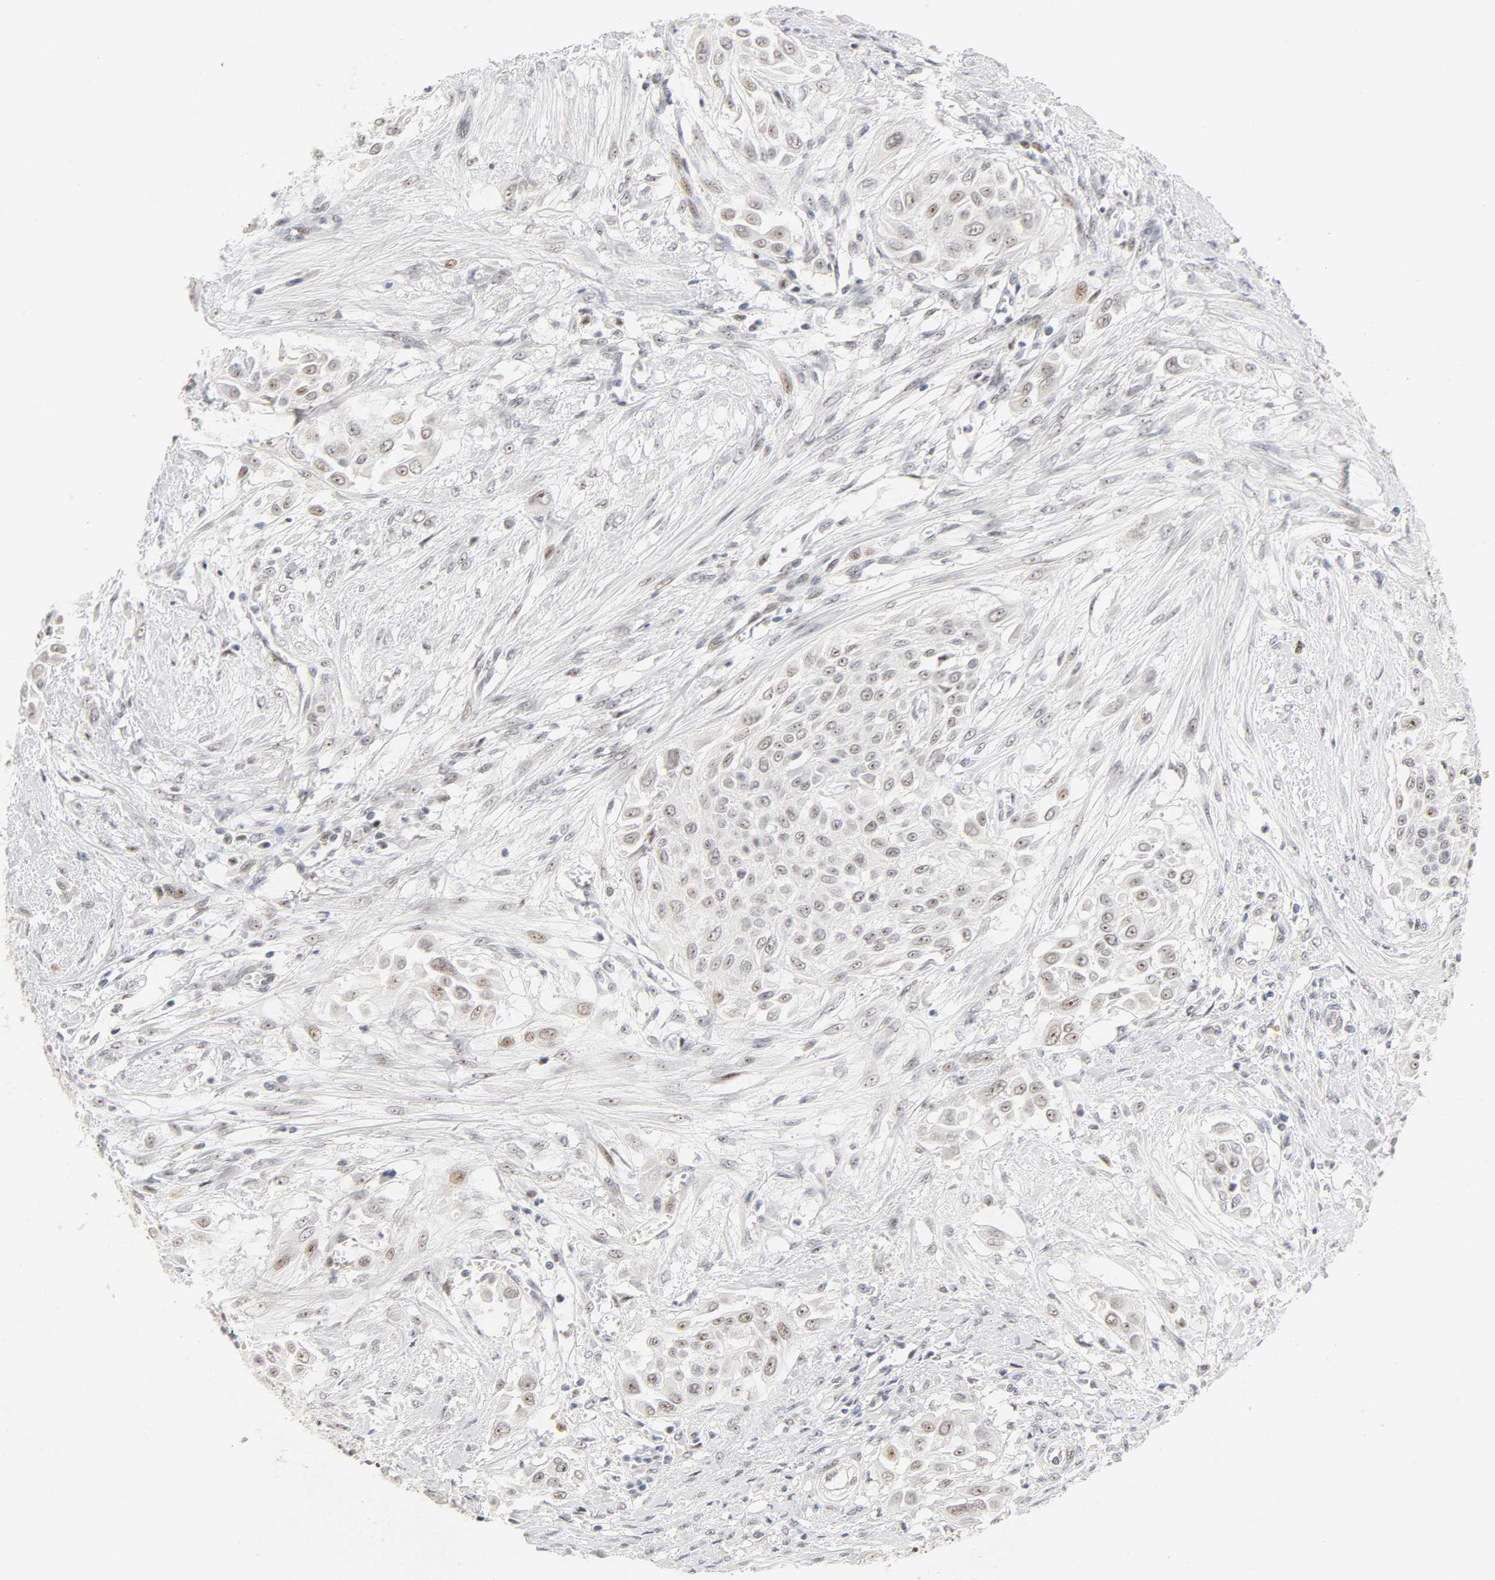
{"staining": {"intensity": "weak", "quantity": "<25%", "location": "nuclear"}, "tissue": "urothelial cancer", "cell_type": "Tumor cells", "image_type": "cancer", "snomed": [{"axis": "morphology", "description": "Urothelial carcinoma, High grade"}, {"axis": "topography", "description": "Urinary bladder"}], "caption": "Micrograph shows no protein positivity in tumor cells of high-grade urothelial carcinoma tissue.", "gene": "MNAT1", "patient": {"sex": "male", "age": 57}}